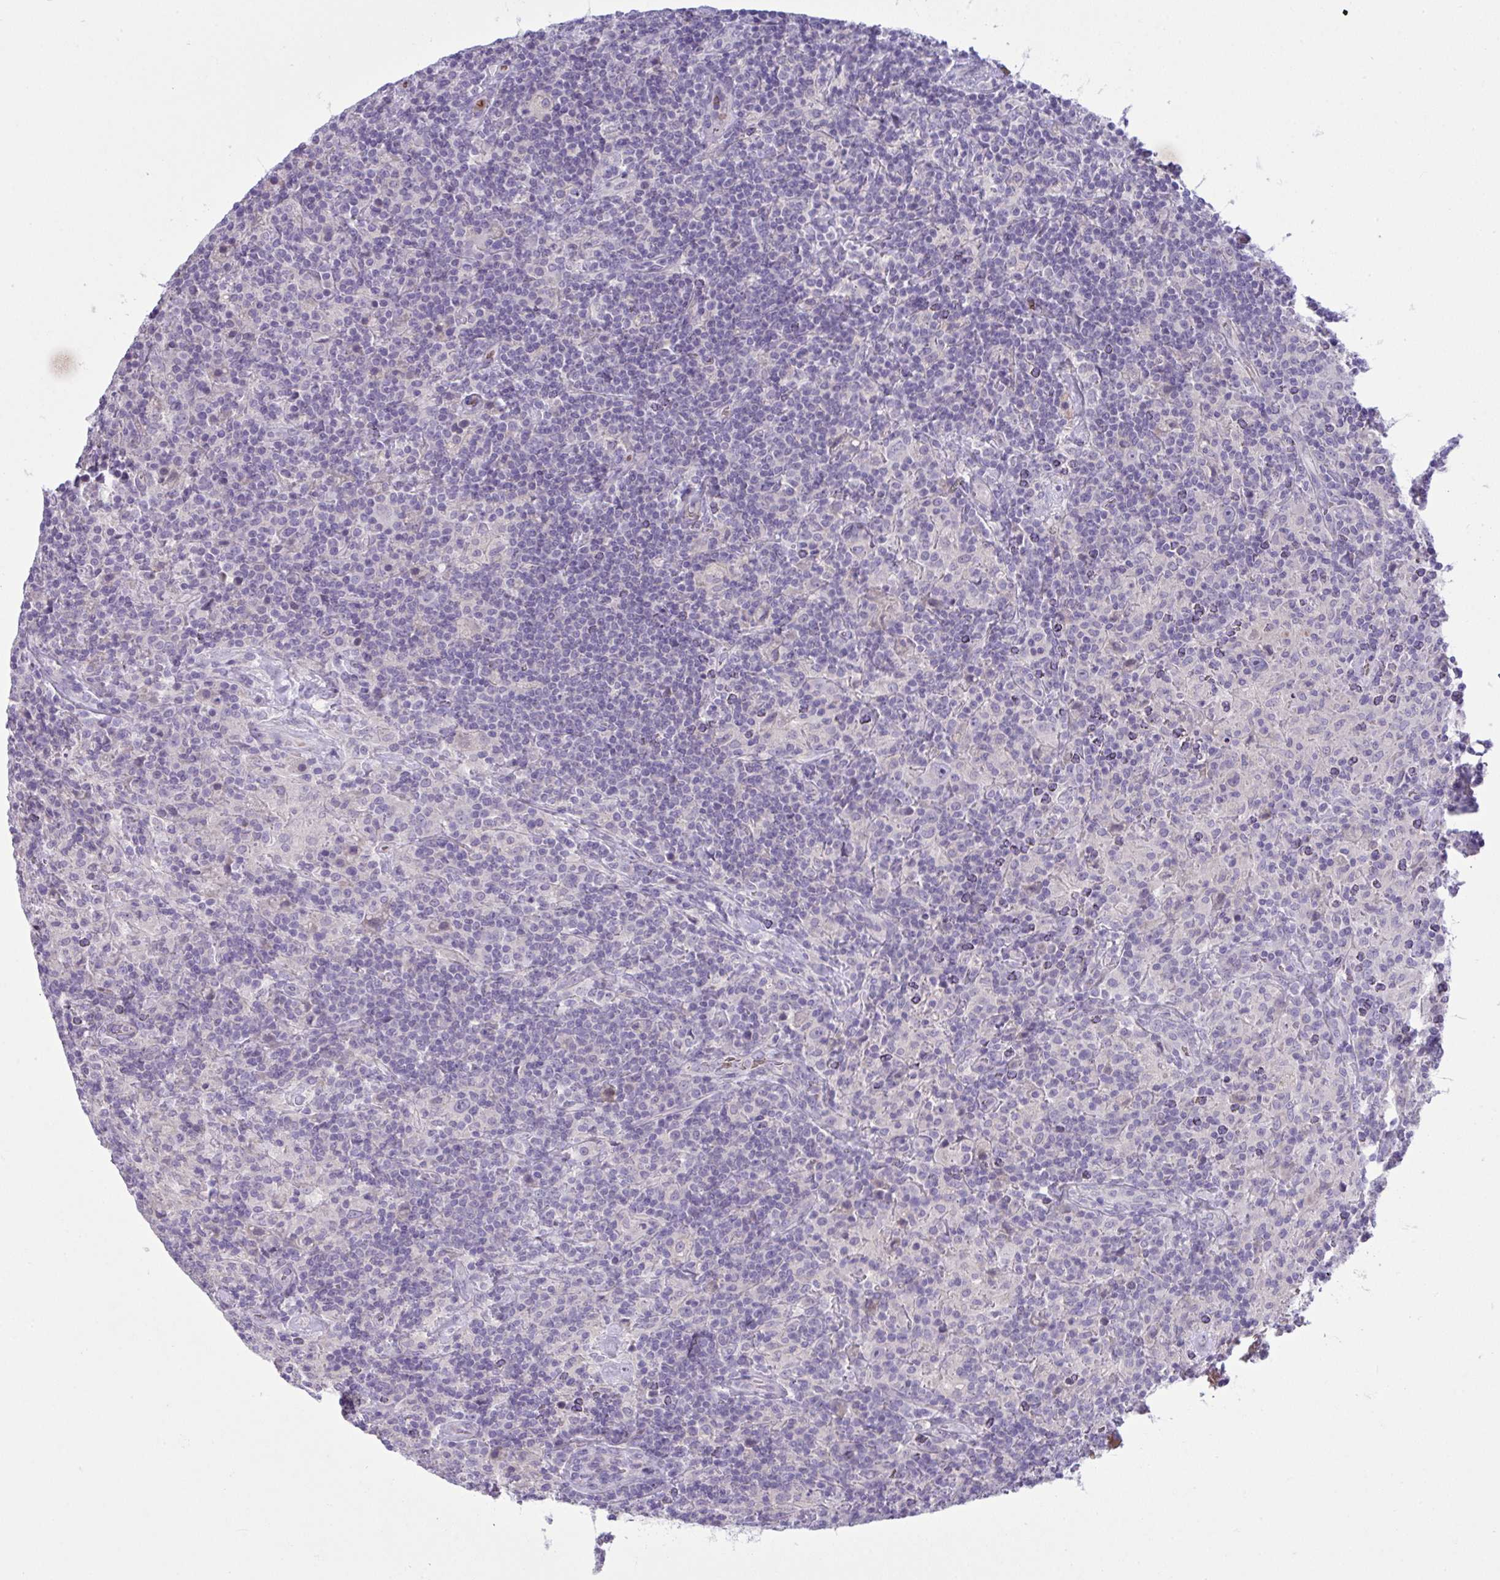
{"staining": {"intensity": "negative", "quantity": "none", "location": "none"}, "tissue": "lymphoma", "cell_type": "Tumor cells", "image_type": "cancer", "snomed": [{"axis": "morphology", "description": "Hodgkin's disease, NOS"}, {"axis": "topography", "description": "Lymph node"}], "caption": "A histopathology image of human Hodgkin's disease is negative for staining in tumor cells.", "gene": "SPTB", "patient": {"sex": "male", "age": 70}}